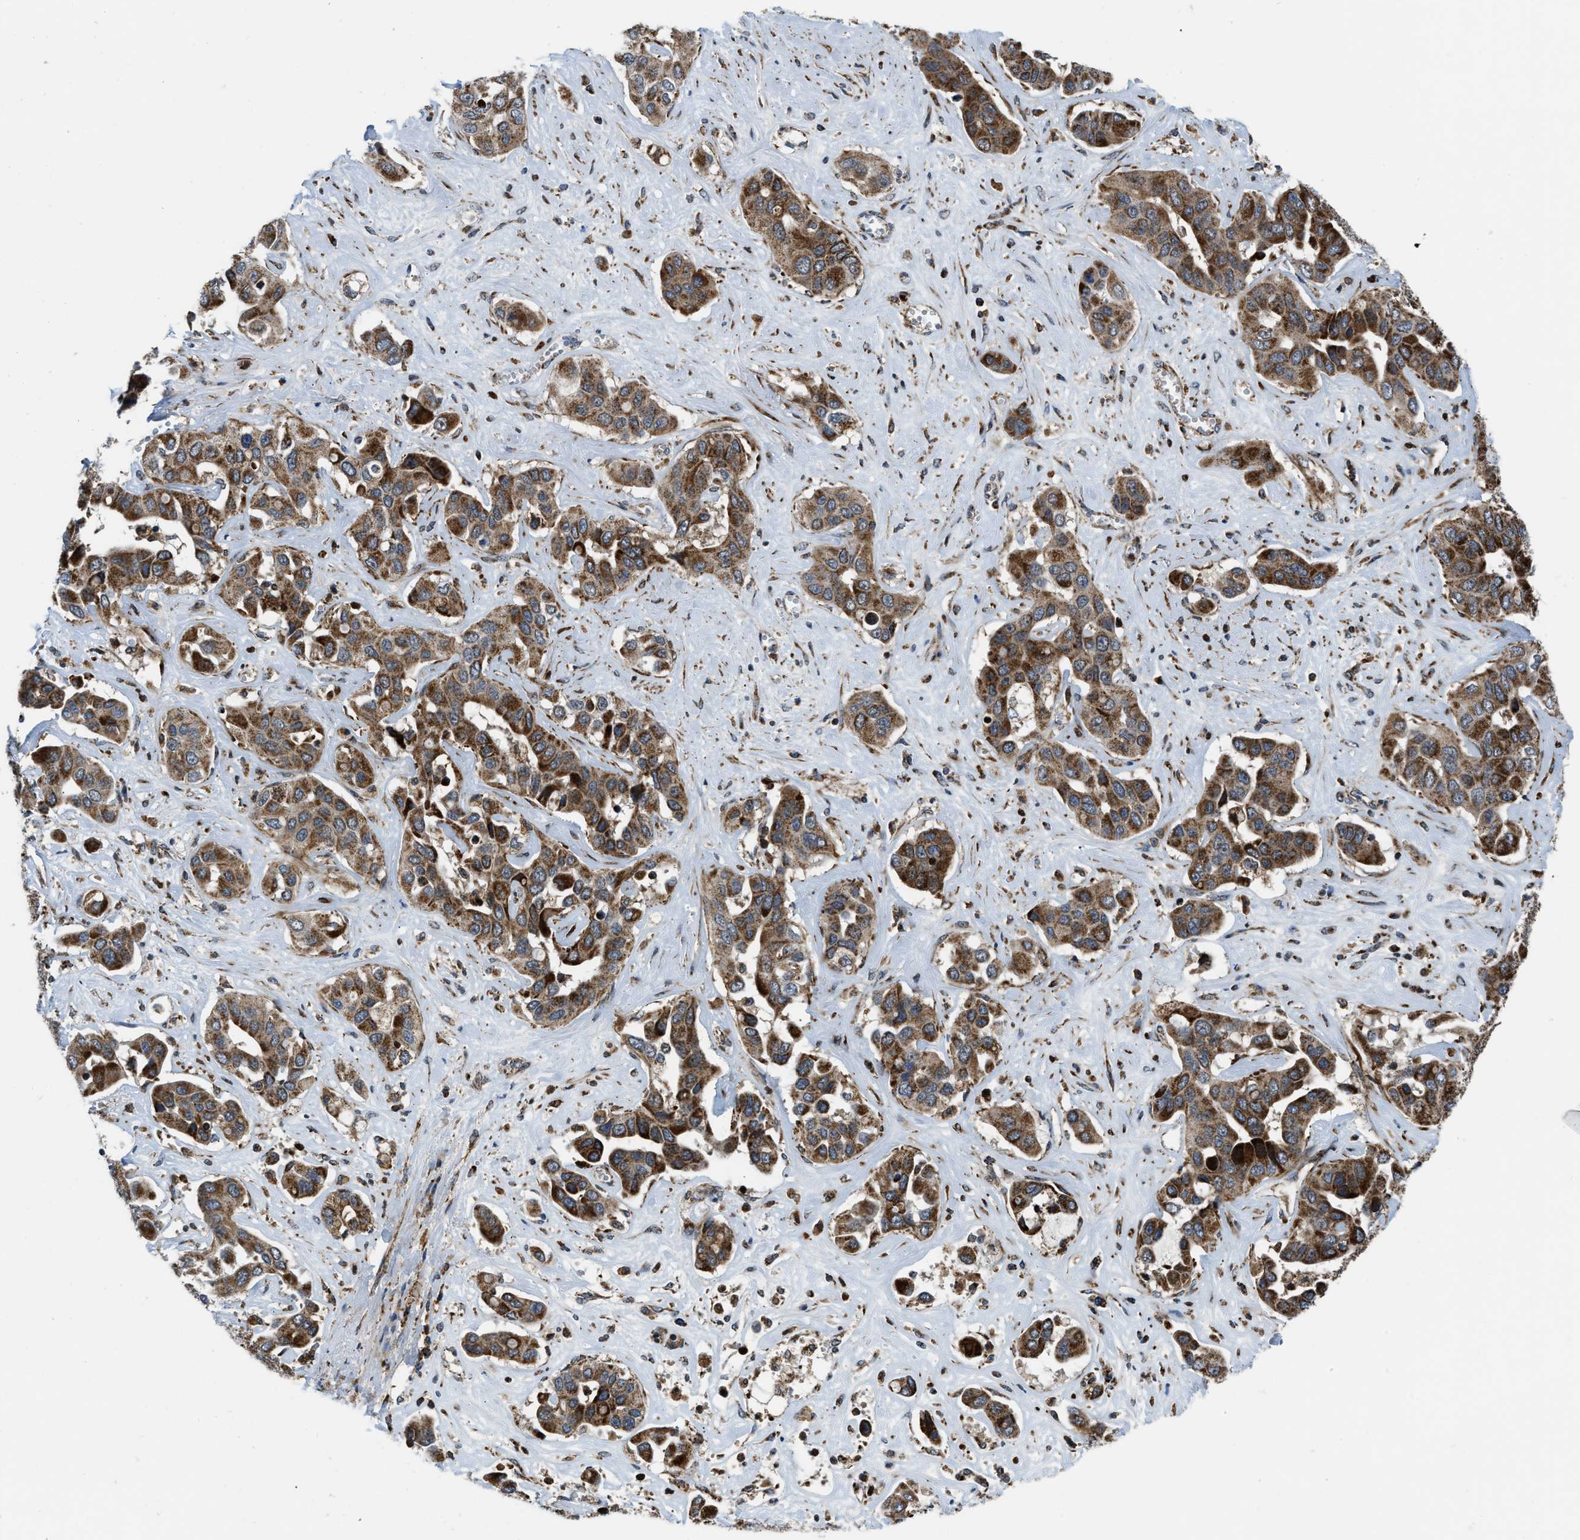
{"staining": {"intensity": "strong", "quantity": ">75%", "location": "cytoplasmic/membranous"}, "tissue": "liver cancer", "cell_type": "Tumor cells", "image_type": "cancer", "snomed": [{"axis": "morphology", "description": "Cholangiocarcinoma"}, {"axis": "topography", "description": "Liver"}], "caption": "Protein analysis of liver cancer tissue reveals strong cytoplasmic/membranous expression in about >75% of tumor cells.", "gene": "GSDME", "patient": {"sex": "female", "age": 52}}